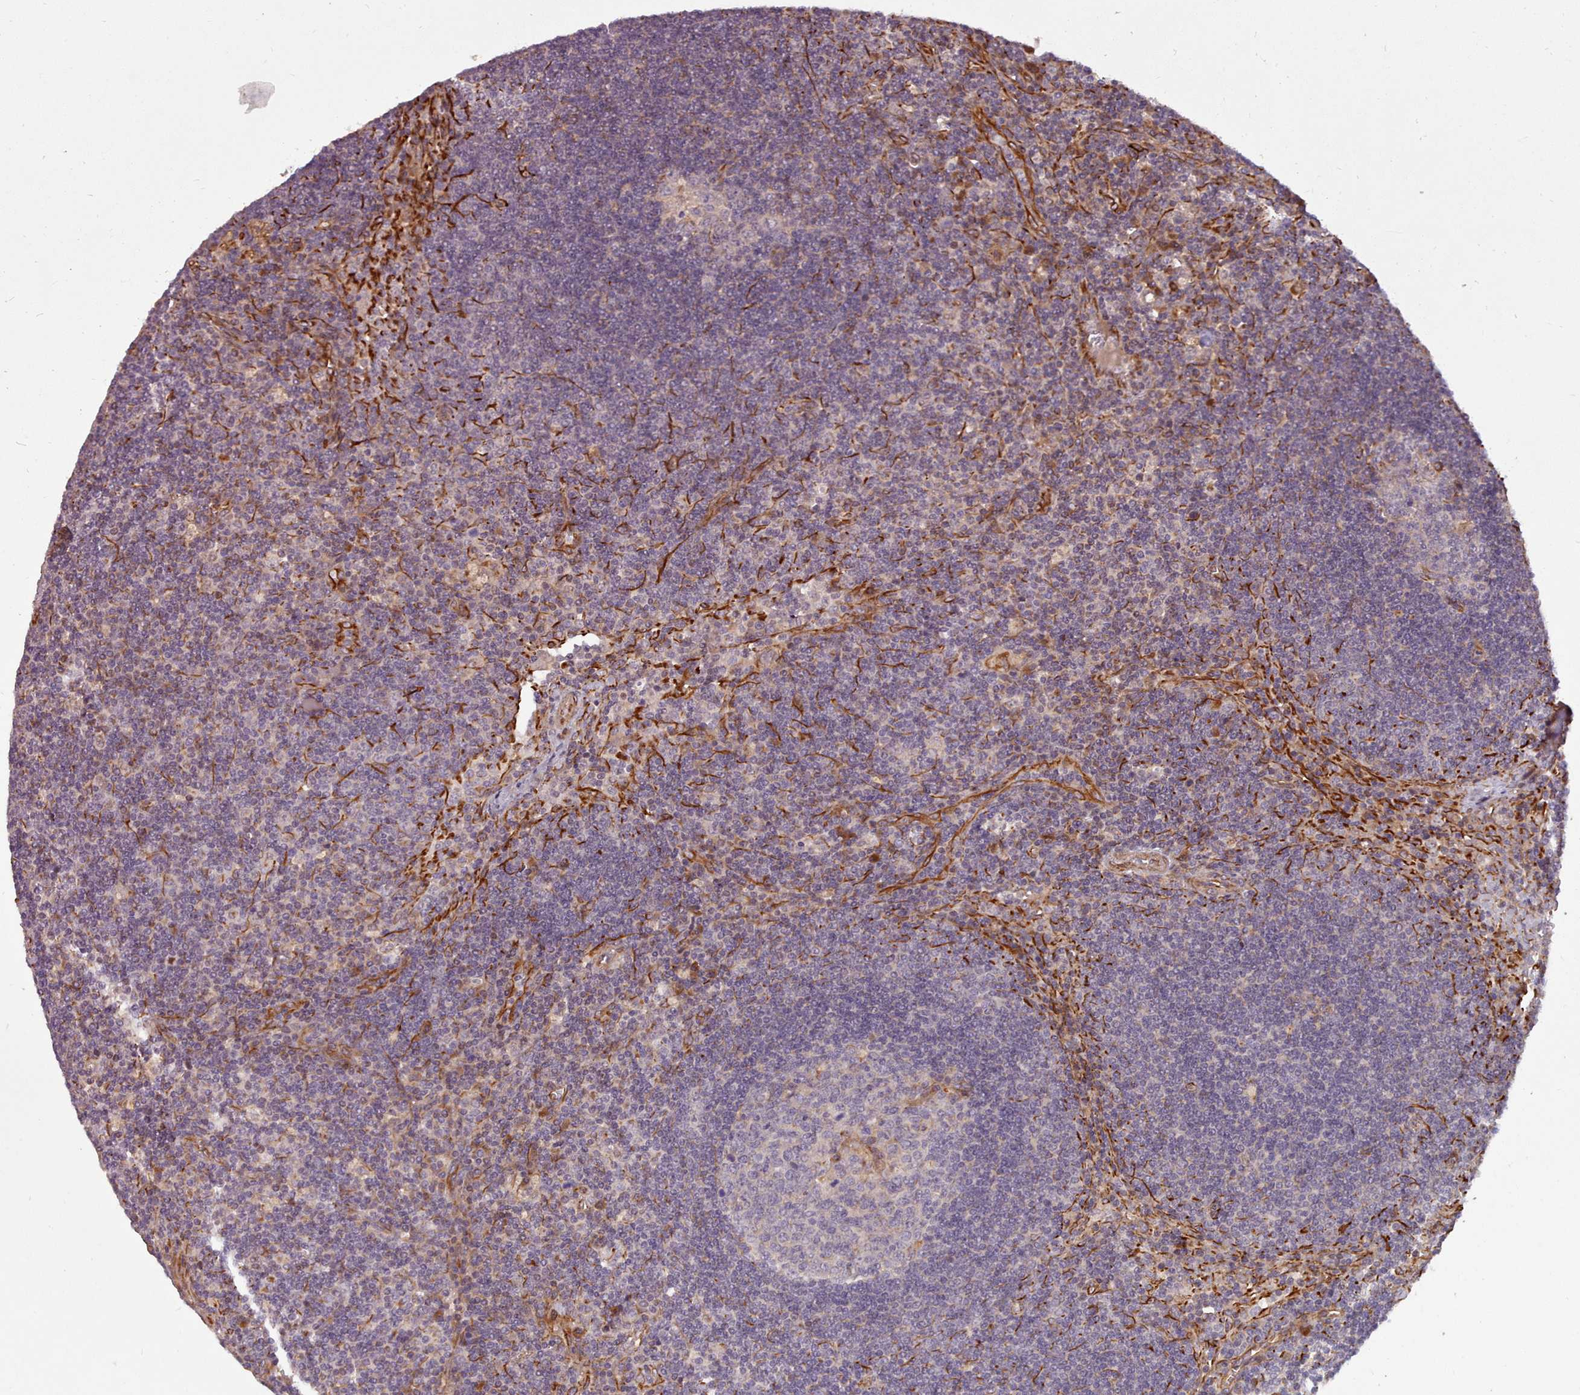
{"staining": {"intensity": "weak", "quantity": "<25%", "location": "cytoplasmic/membranous"}, "tissue": "lymph node", "cell_type": "Germinal center cells", "image_type": "normal", "snomed": [{"axis": "morphology", "description": "Normal tissue, NOS"}, {"axis": "topography", "description": "Lymph node"}], "caption": "This is an immunohistochemistry histopathology image of unremarkable human lymph node. There is no positivity in germinal center cells.", "gene": "GBGT1", "patient": {"sex": "male", "age": 58}}